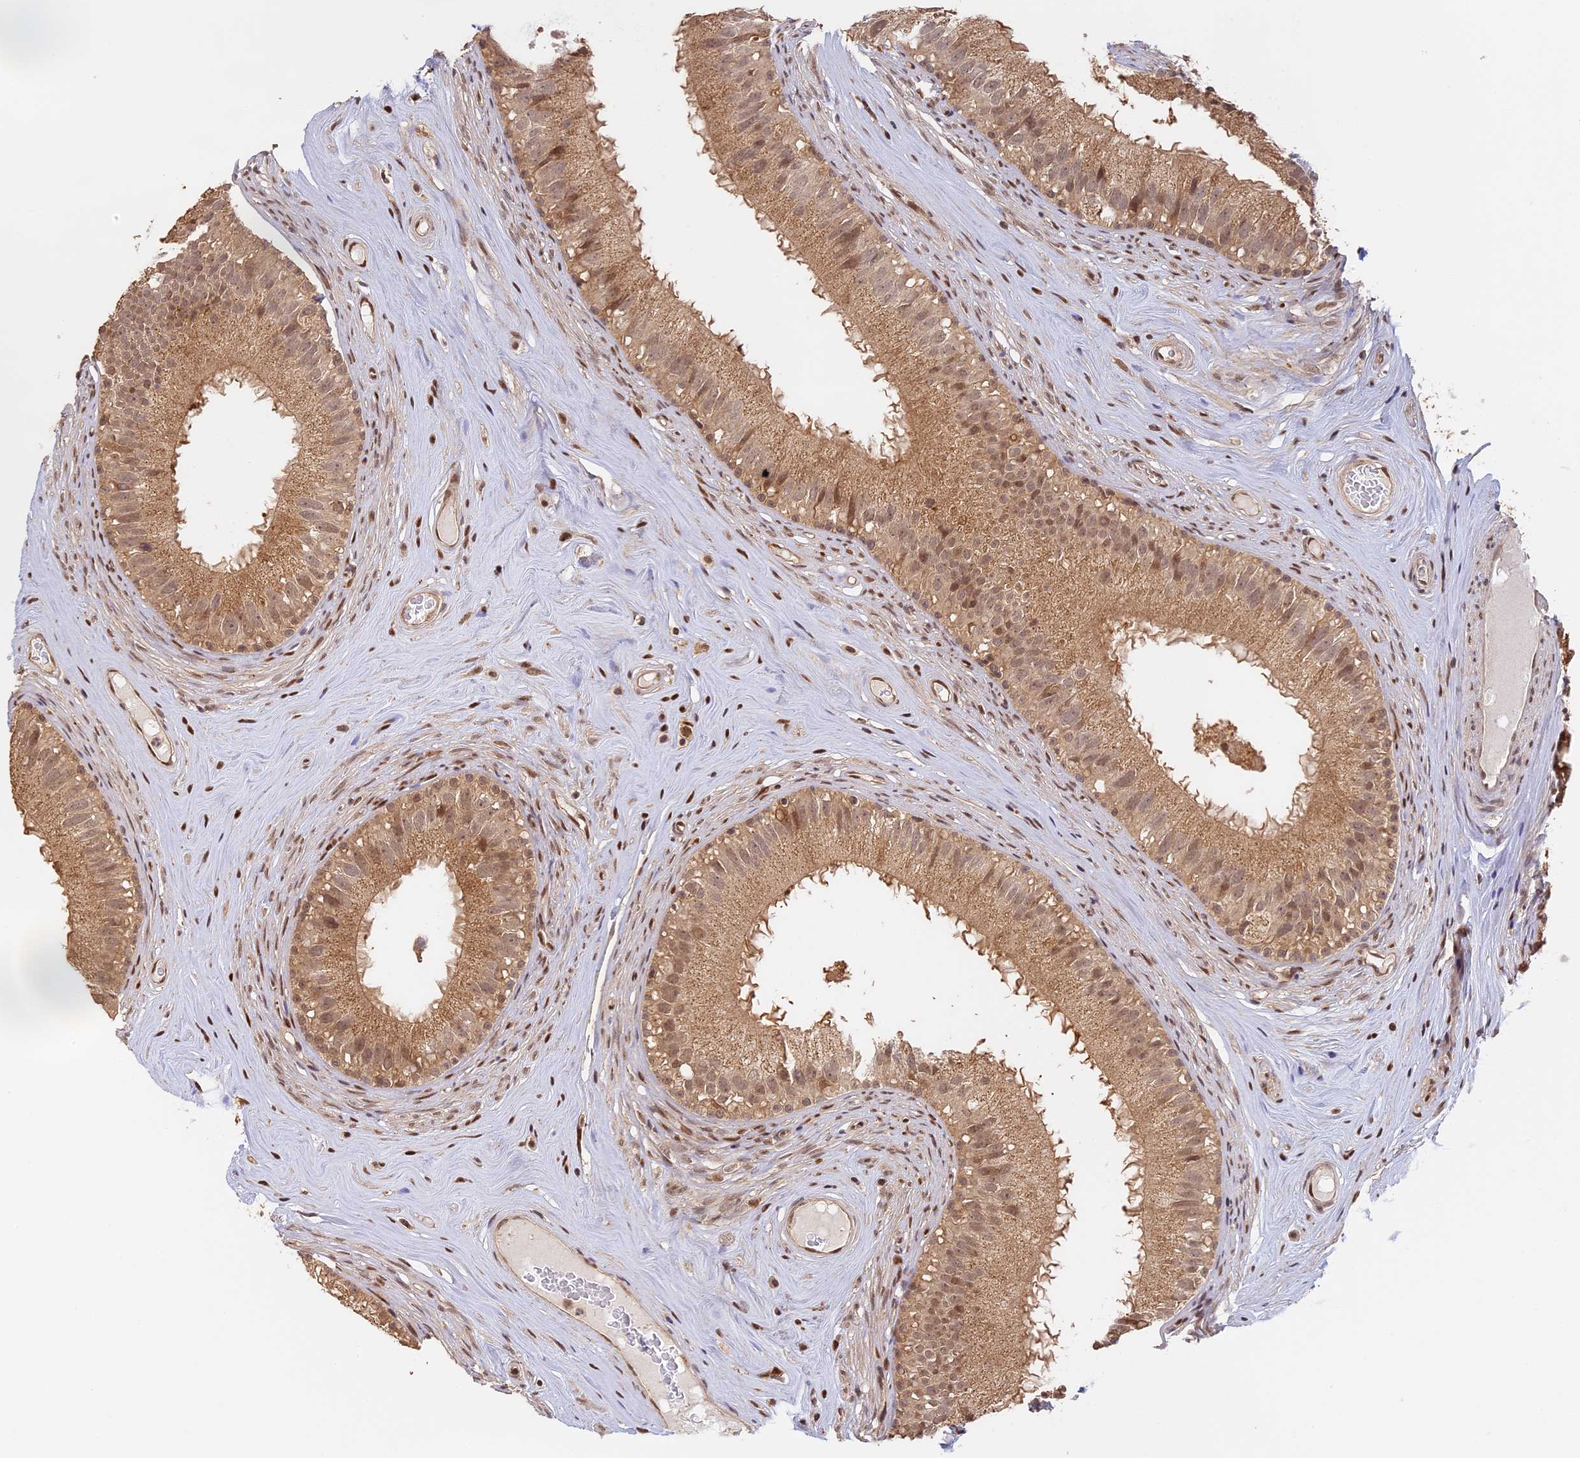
{"staining": {"intensity": "moderate", "quantity": ">75%", "location": "cytoplasmic/membranous,nuclear"}, "tissue": "epididymis", "cell_type": "Glandular cells", "image_type": "normal", "snomed": [{"axis": "morphology", "description": "Normal tissue, NOS"}, {"axis": "topography", "description": "Epididymis"}], "caption": "The photomicrograph reveals immunohistochemical staining of normal epididymis. There is moderate cytoplasmic/membranous,nuclear expression is appreciated in about >75% of glandular cells. (Brightfield microscopy of DAB IHC at high magnification).", "gene": "MYBL2", "patient": {"sex": "male", "age": 45}}